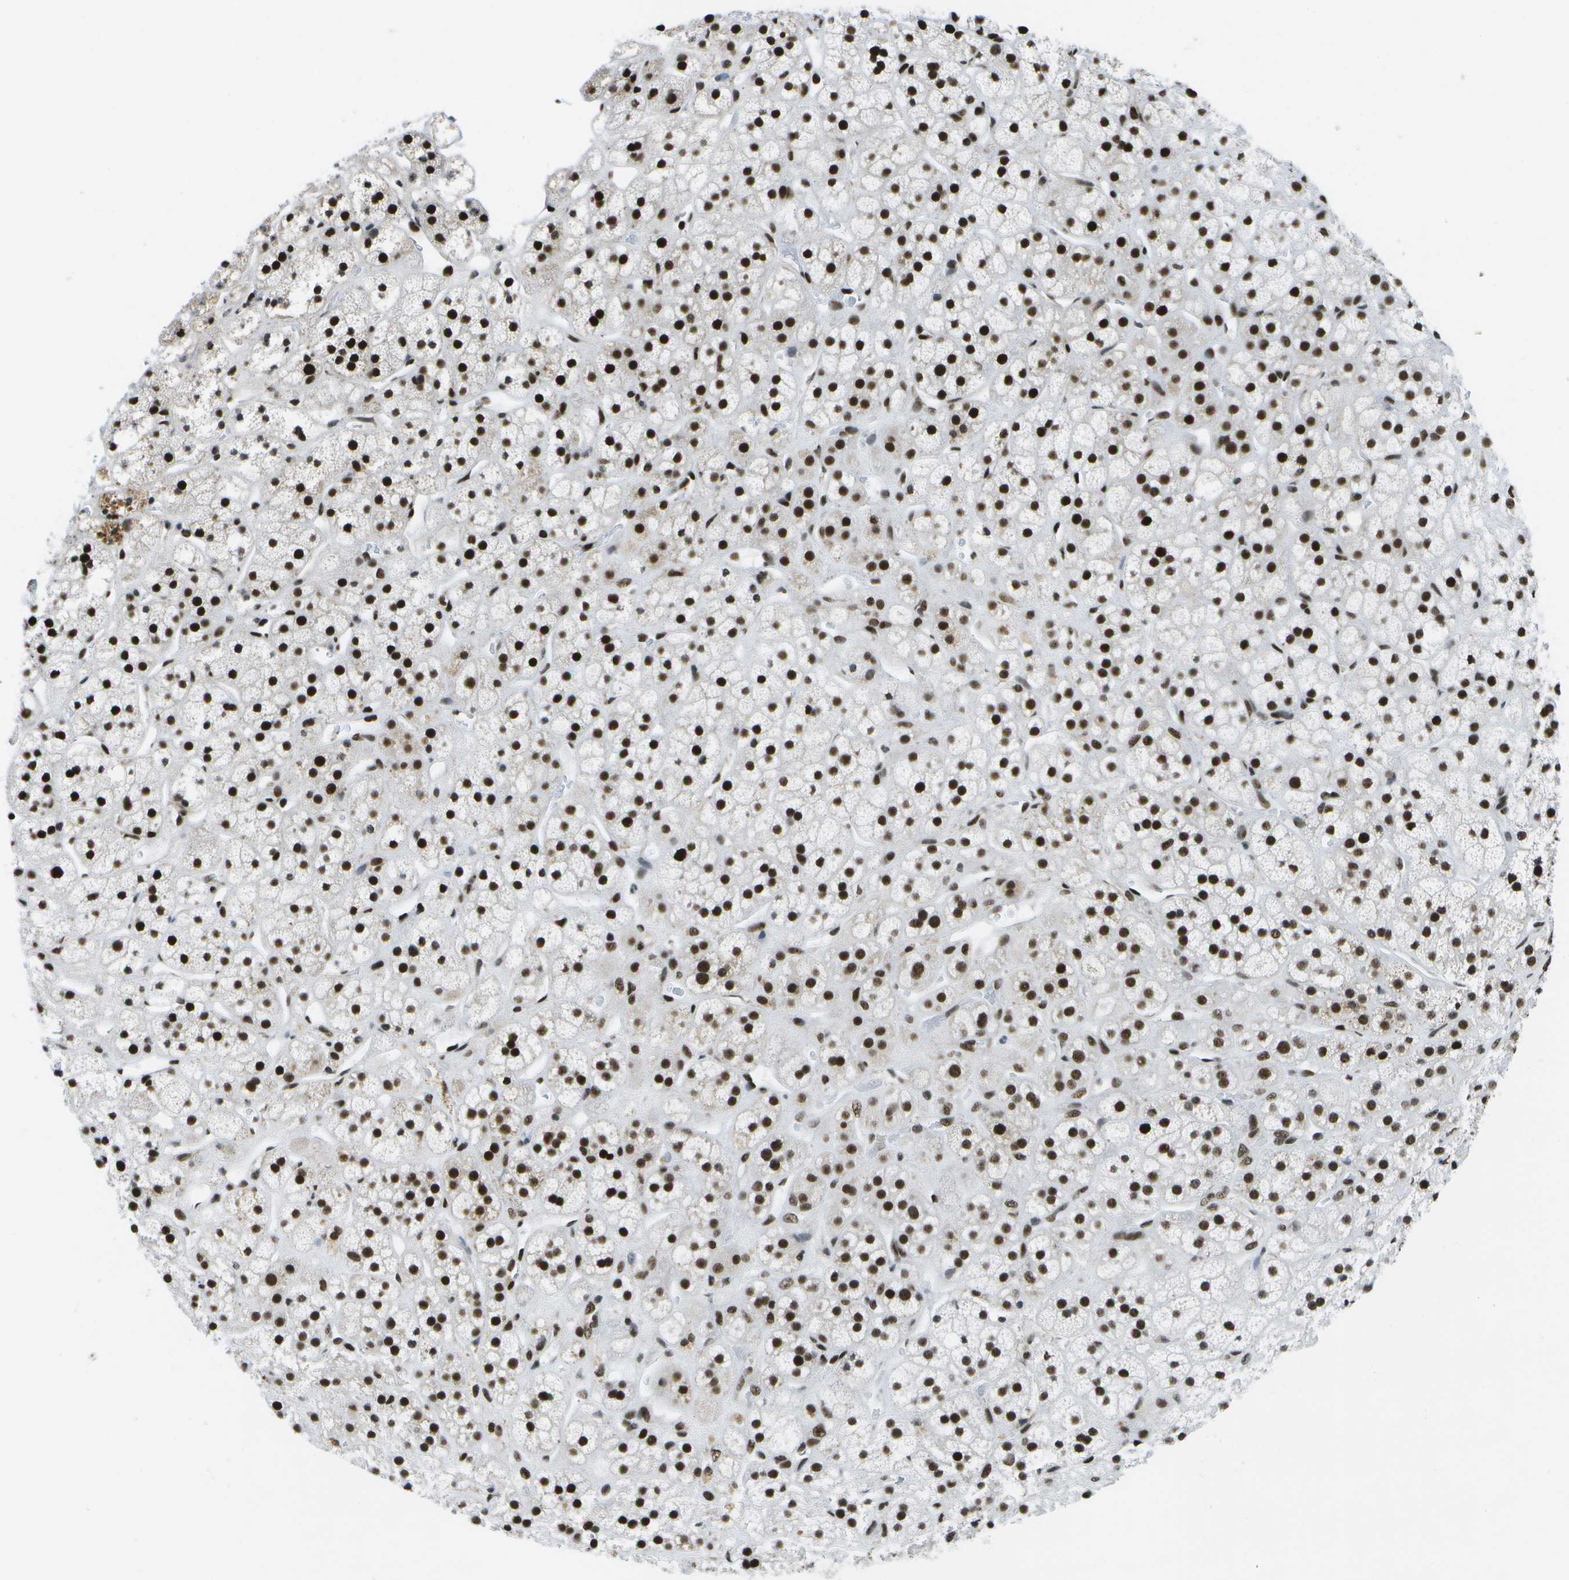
{"staining": {"intensity": "strong", "quantity": ">75%", "location": "nuclear"}, "tissue": "adrenal gland", "cell_type": "Glandular cells", "image_type": "normal", "snomed": [{"axis": "morphology", "description": "Normal tissue, NOS"}, {"axis": "topography", "description": "Adrenal gland"}], "caption": "Glandular cells display strong nuclear staining in about >75% of cells in normal adrenal gland. The staining is performed using DAB brown chromogen to label protein expression. The nuclei are counter-stained blue using hematoxylin.", "gene": "NSRP1", "patient": {"sex": "male", "age": 56}}